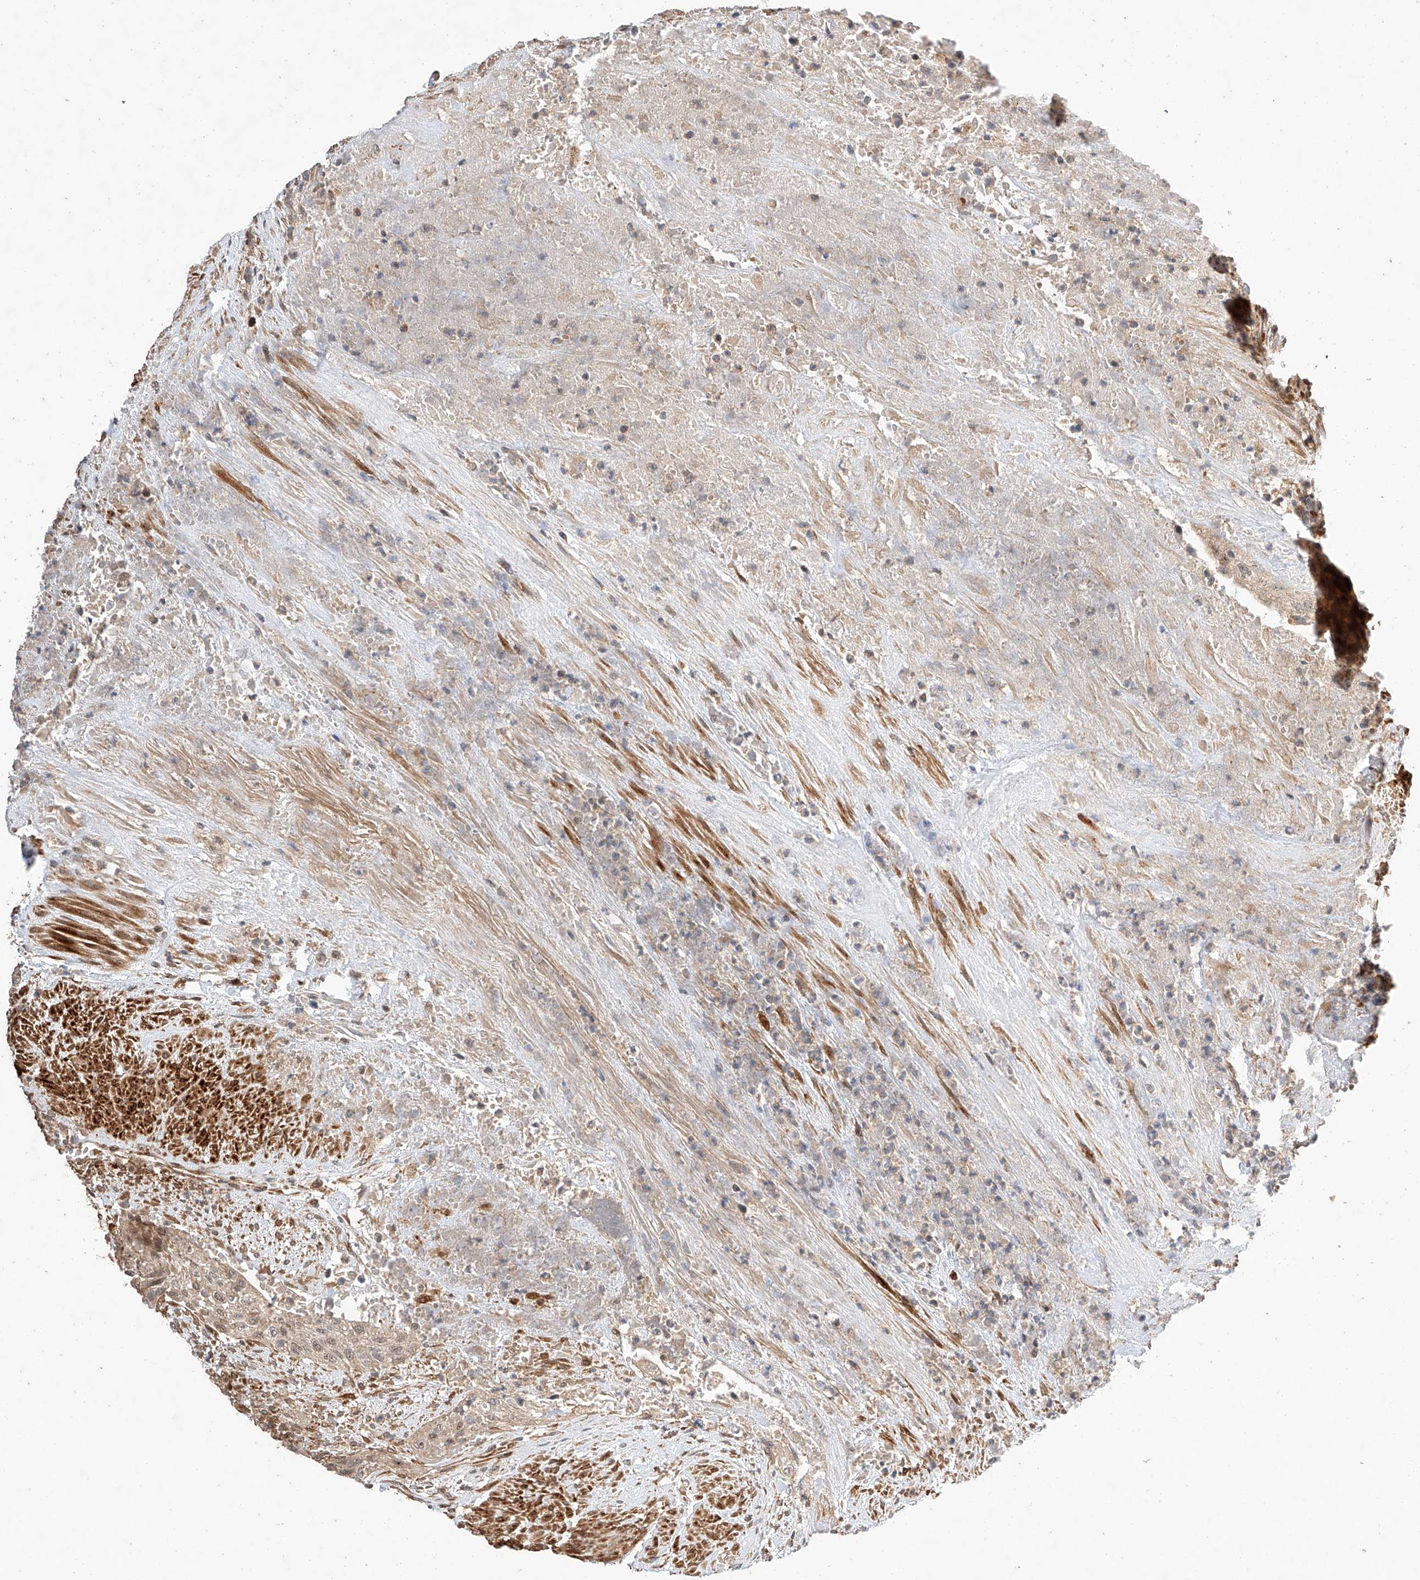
{"staining": {"intensity": "weak", "quantity": ">75%", "location": "cytoplasmic/membranous,nuclear"}, "tissue": "urothelial cancer", "cell_type": "Tumor cells", "image_type": "cancer", "snomed": [{"axis": "morphology", "description": "Urothelial carcinoma, High grade"}, {"axis": "topography", "description": "Urinary bladder"}], "caption": "High-power microscopy captured an immunohistochemistry (IHC) photomicrograph of urothelial cancer, revealing weak cytoplasmic/membranous and nuclear expression in approximately >75% of tumor cells.", "gene": "RAB23", "patient": {"sex": "male", "age": 35}}